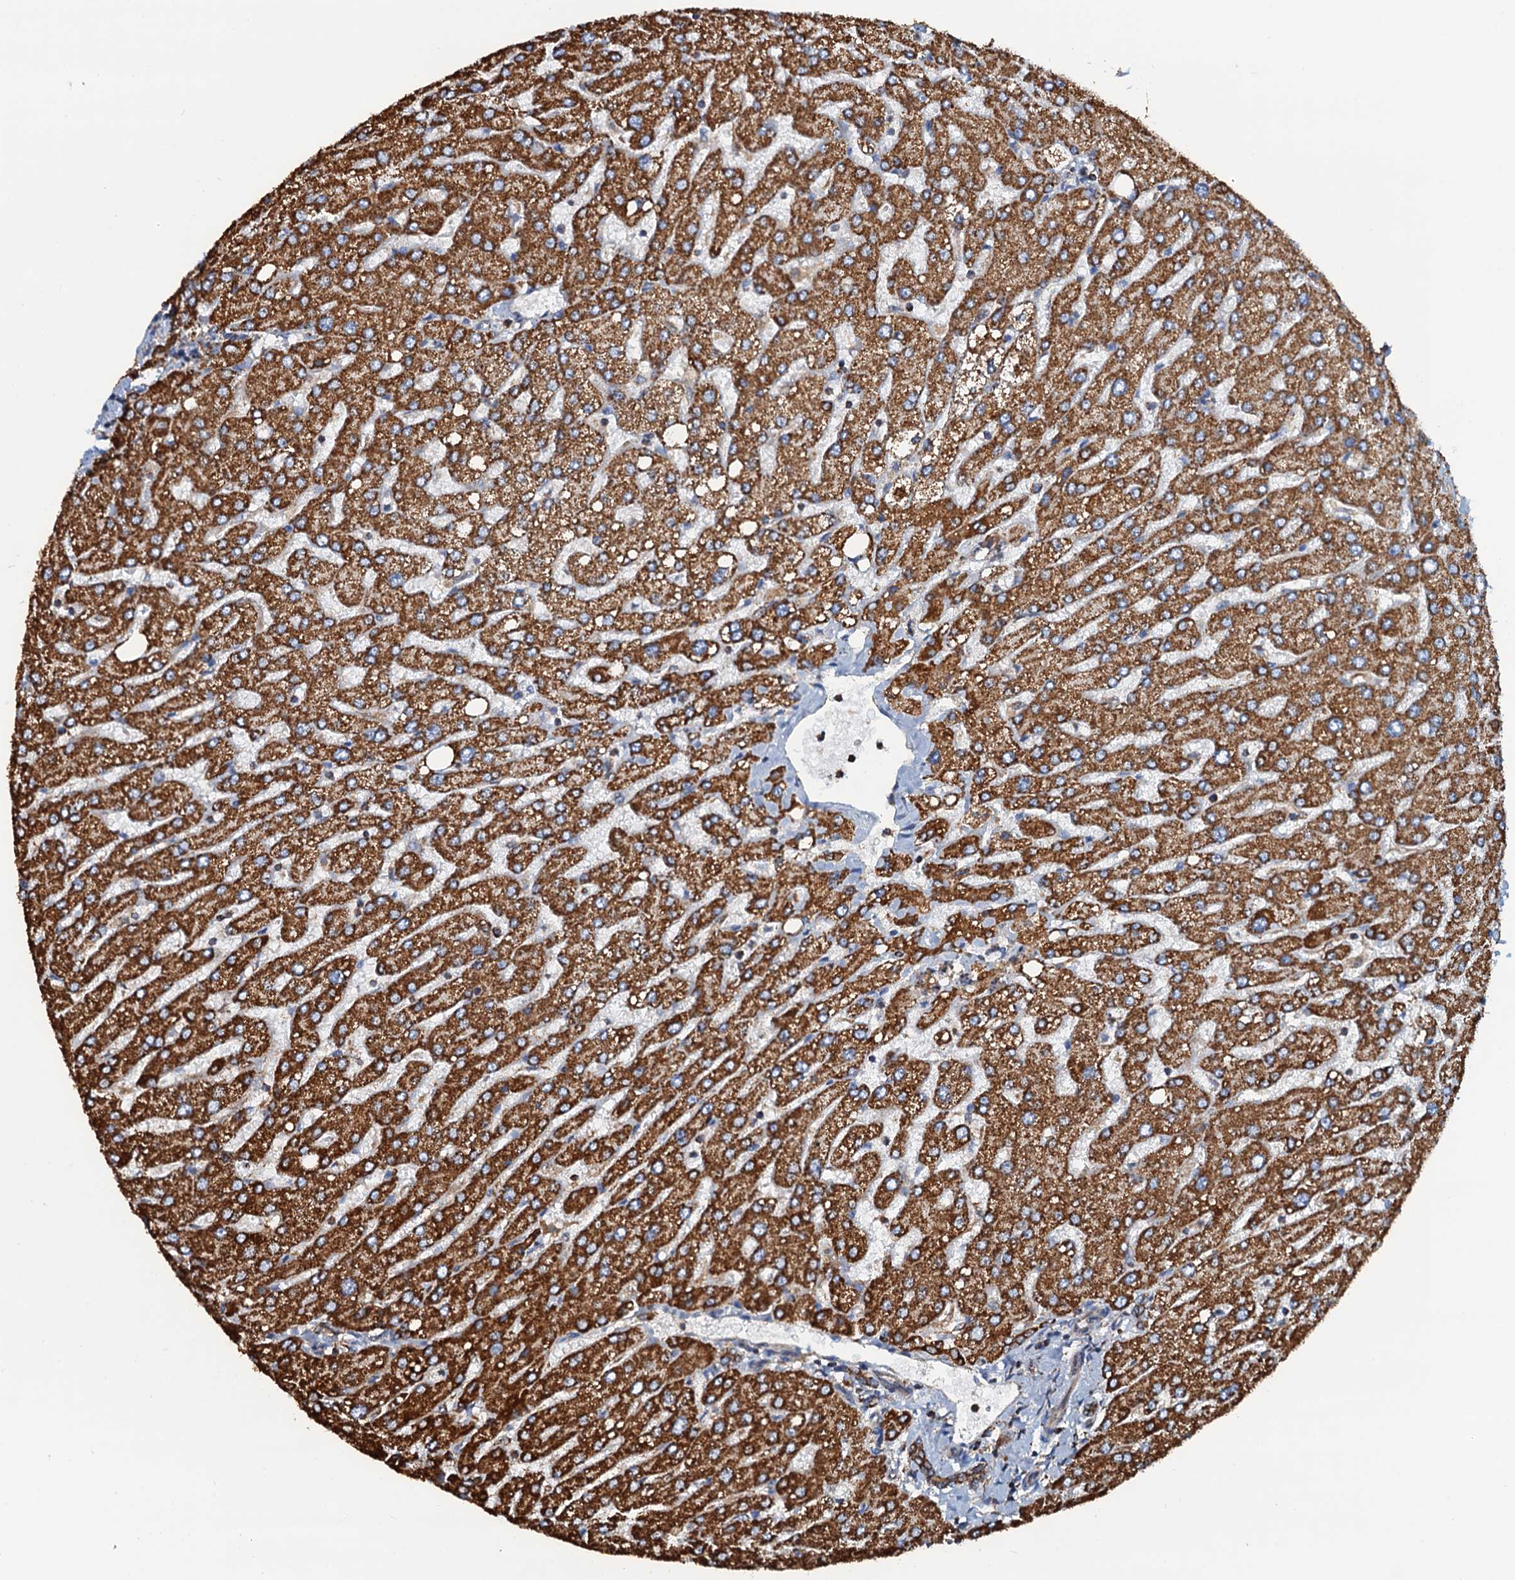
{"staining": {"intensity": "moderate", "quantity": ">75%", "location": "cytoplasmic/membranous"}, "tissue": "liver", "cell_type": "Cholangiocytes", "image_type": "normal", "snomed": [{"axis": "morphology", "description": "Normal tissue, NOS"}, {"axis": "topography", "description": "Liver"}], "caption": "DAB immunohistochemical staining of unremarkable liver demonstrates moderate cytoplasmic/membranous protein staining in approximately >75% of cholangiocytes.", "gene": "AAGAB", "patient": {"sex": "male", "age": 55}}